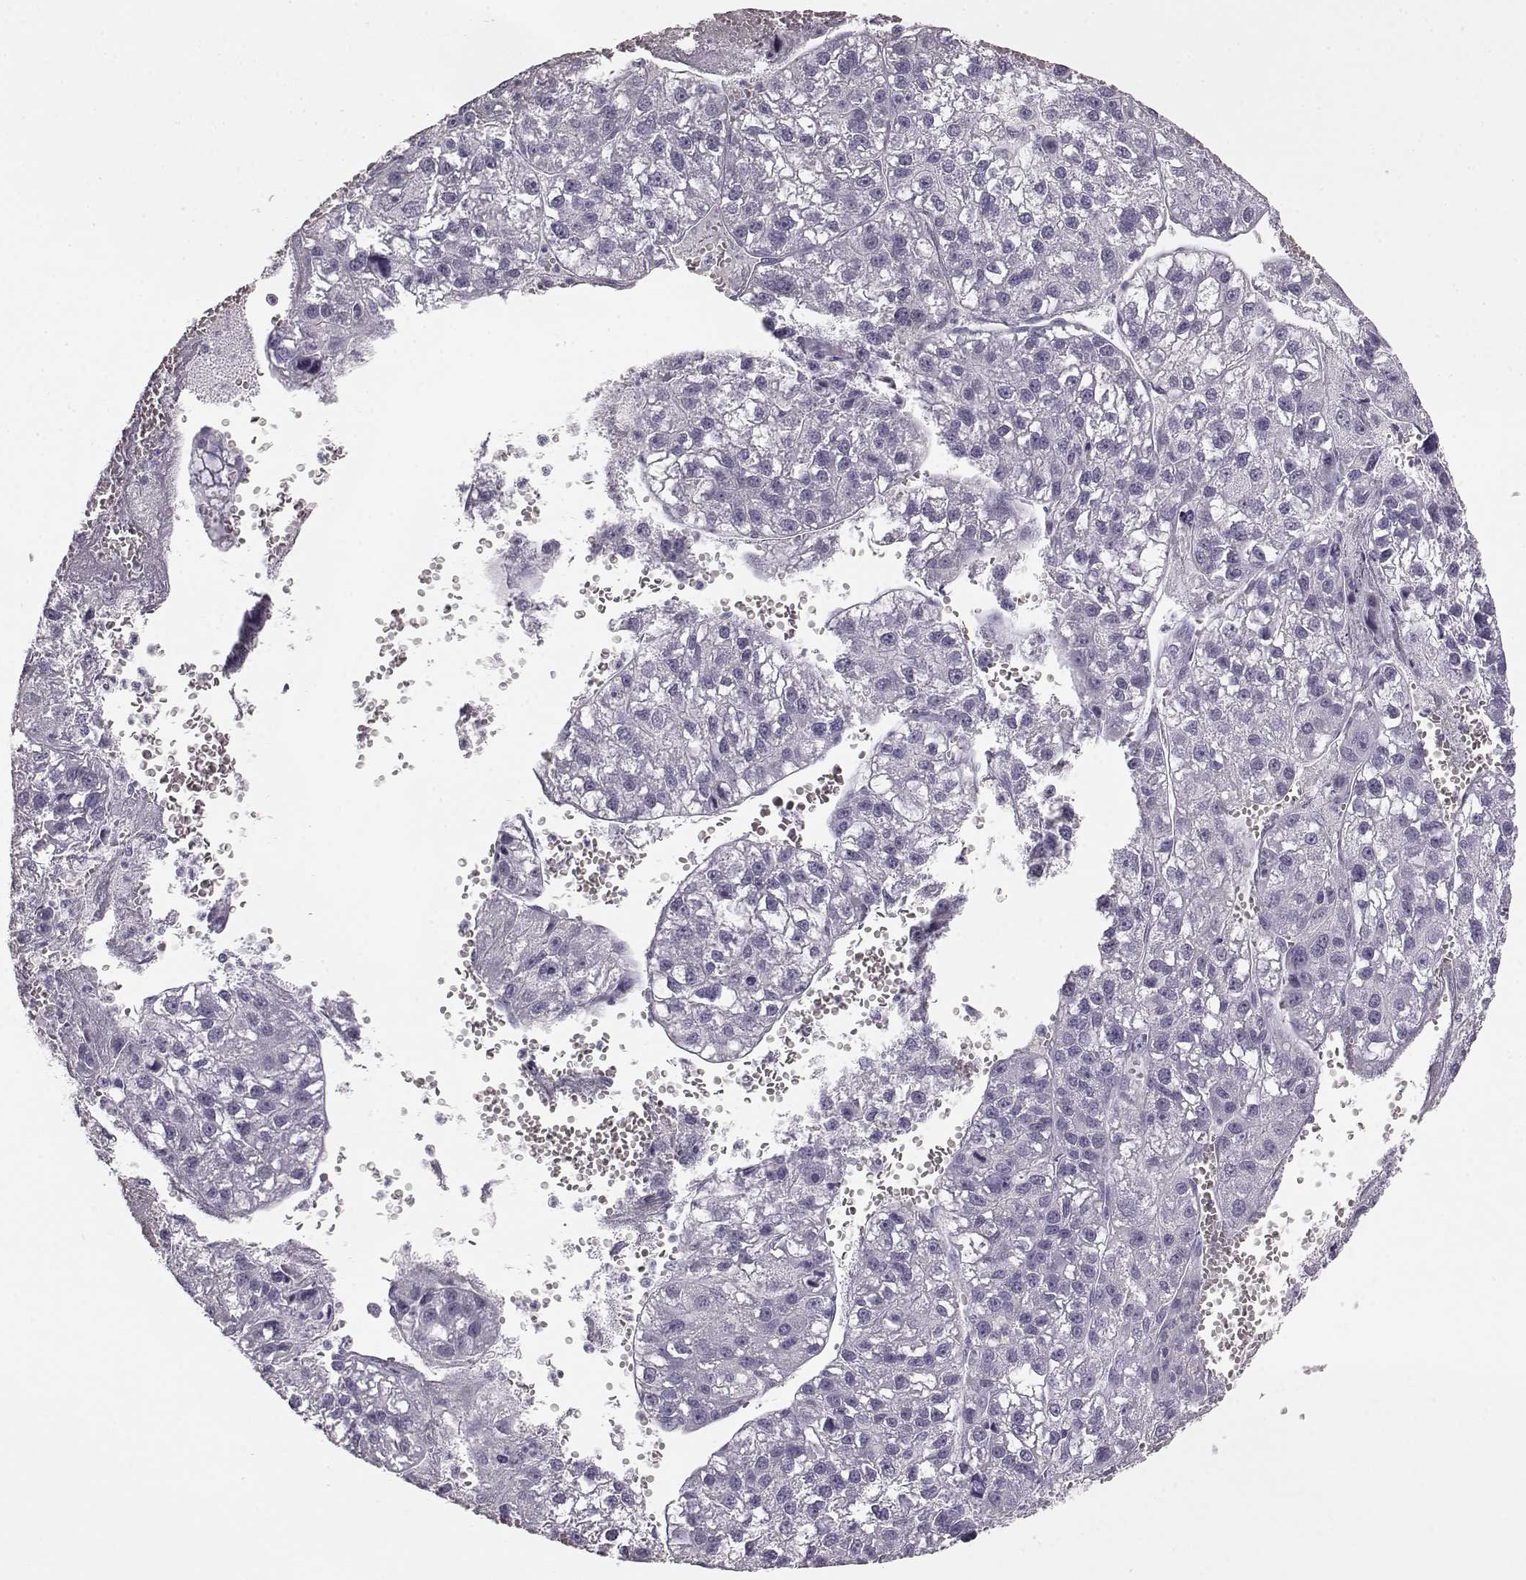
{"staining": {"intensity": "negative", "quantity": "none", "location": "none"}, "tissue": "liver cancer", "cell_type": "Tumor cells", "image_type": "cancer", "snomed": [{"axis": "morphology", "description": "Carcinoma, Hepatocellular, NOS"}, {"axis": "topography", "description": "Liver"}], "caption": "Tumor cells show no significant positivity in liver hepatocellular carcinoma. (DAB (3,3'-diaminobenzidine) immunohistochemistry (IHC), high magnification).", "gene": "BFSP2", "patient": {"sex": "female", "age": 70}}